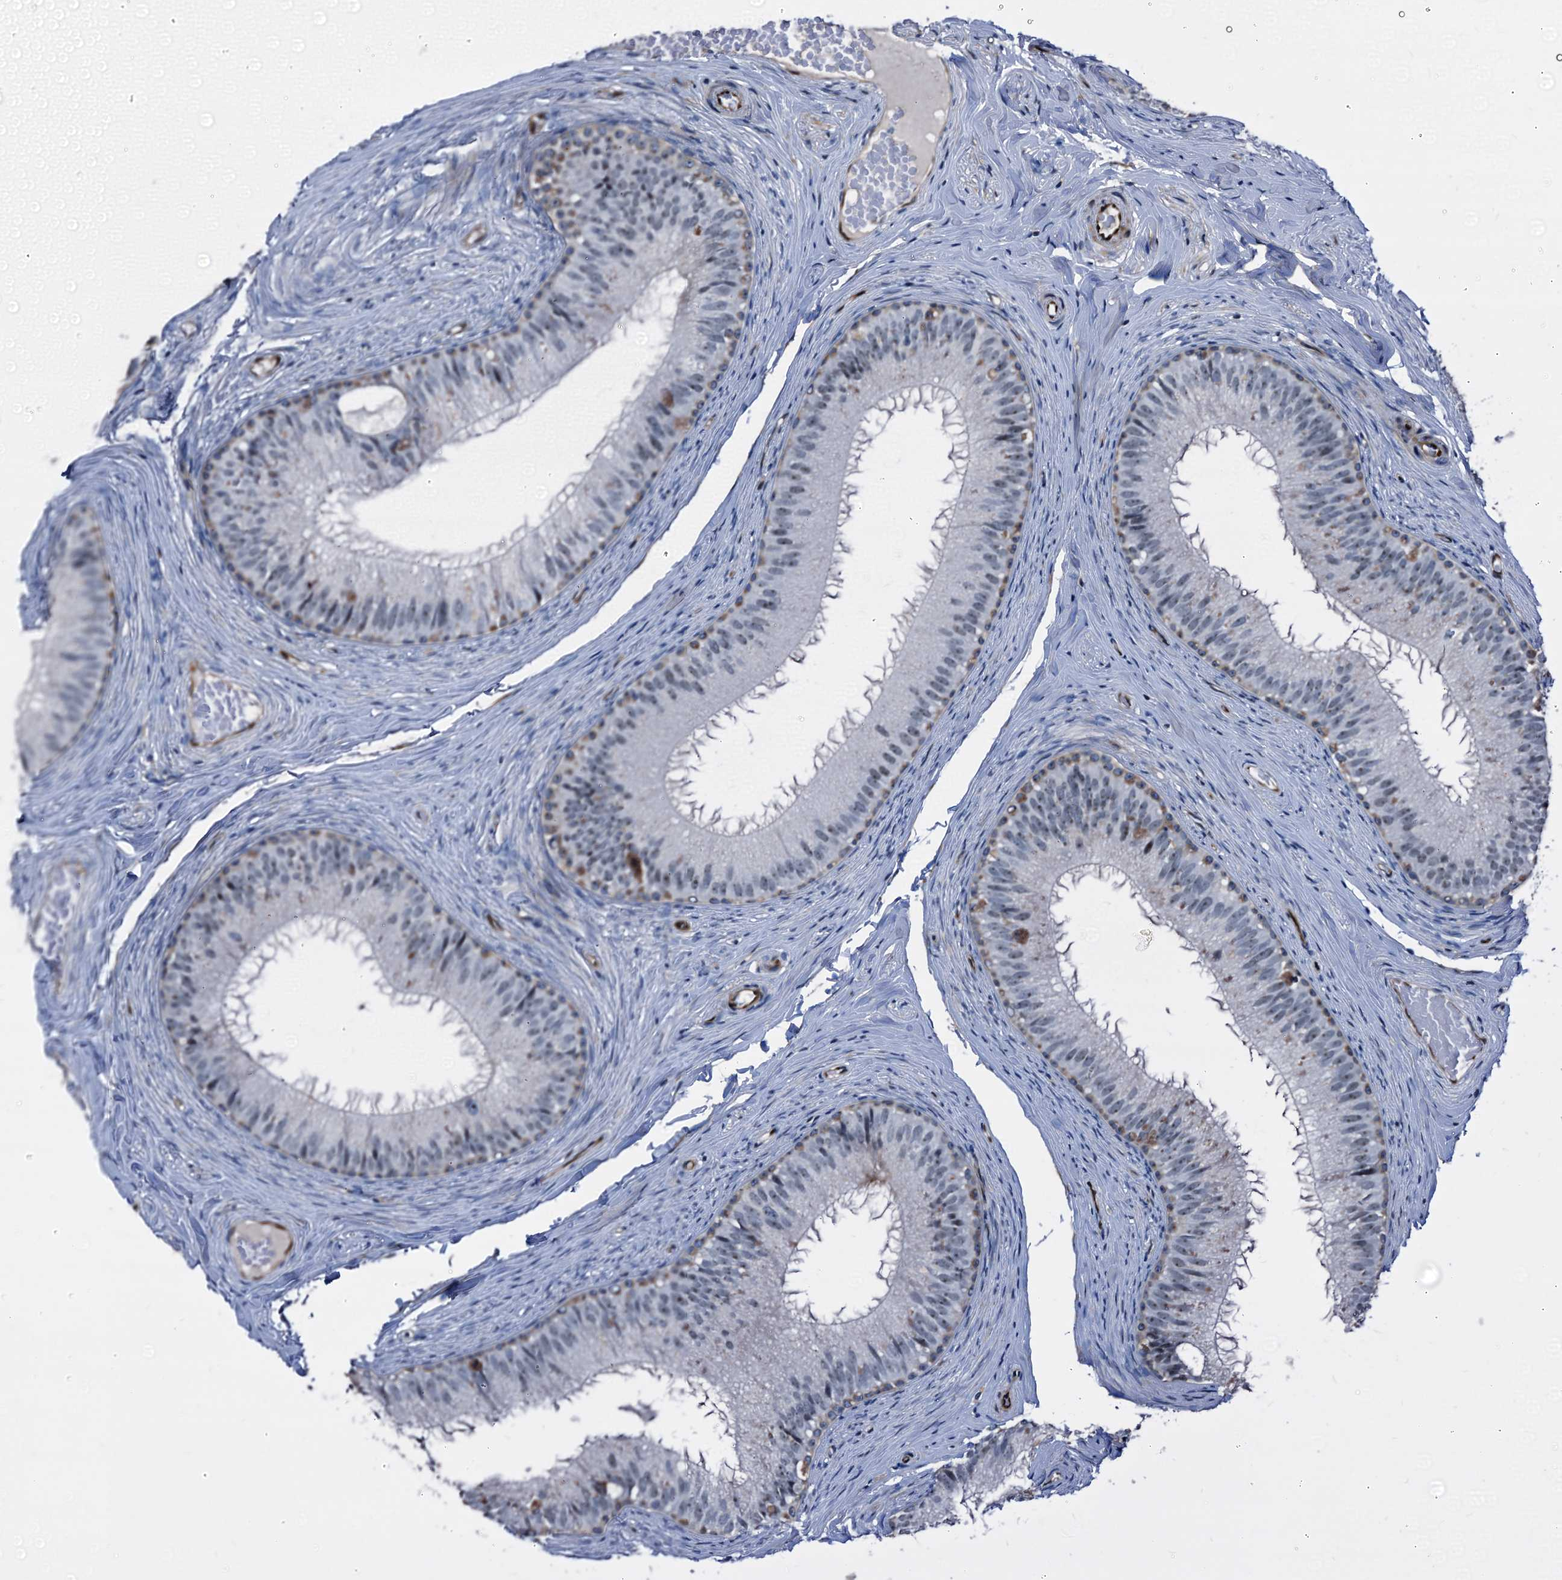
{"staining": {"intensity": "negative", "quantity": "none", "location": "none"}, "tissue": "epididymis", "cell_type": "Glandular cells", "image_type": "normal", "snomed": [{"axis": "morphology", "description": "Normal tissue, NOS"}, {"axis": "topography", "description": "Epididymis"}], "caption": "DAB immunohistochemical staining of benign epididymis reveals no significant staining in glandular cells.", "gene": "EMG1", "patient": {"sex": "male", "age": 34}}